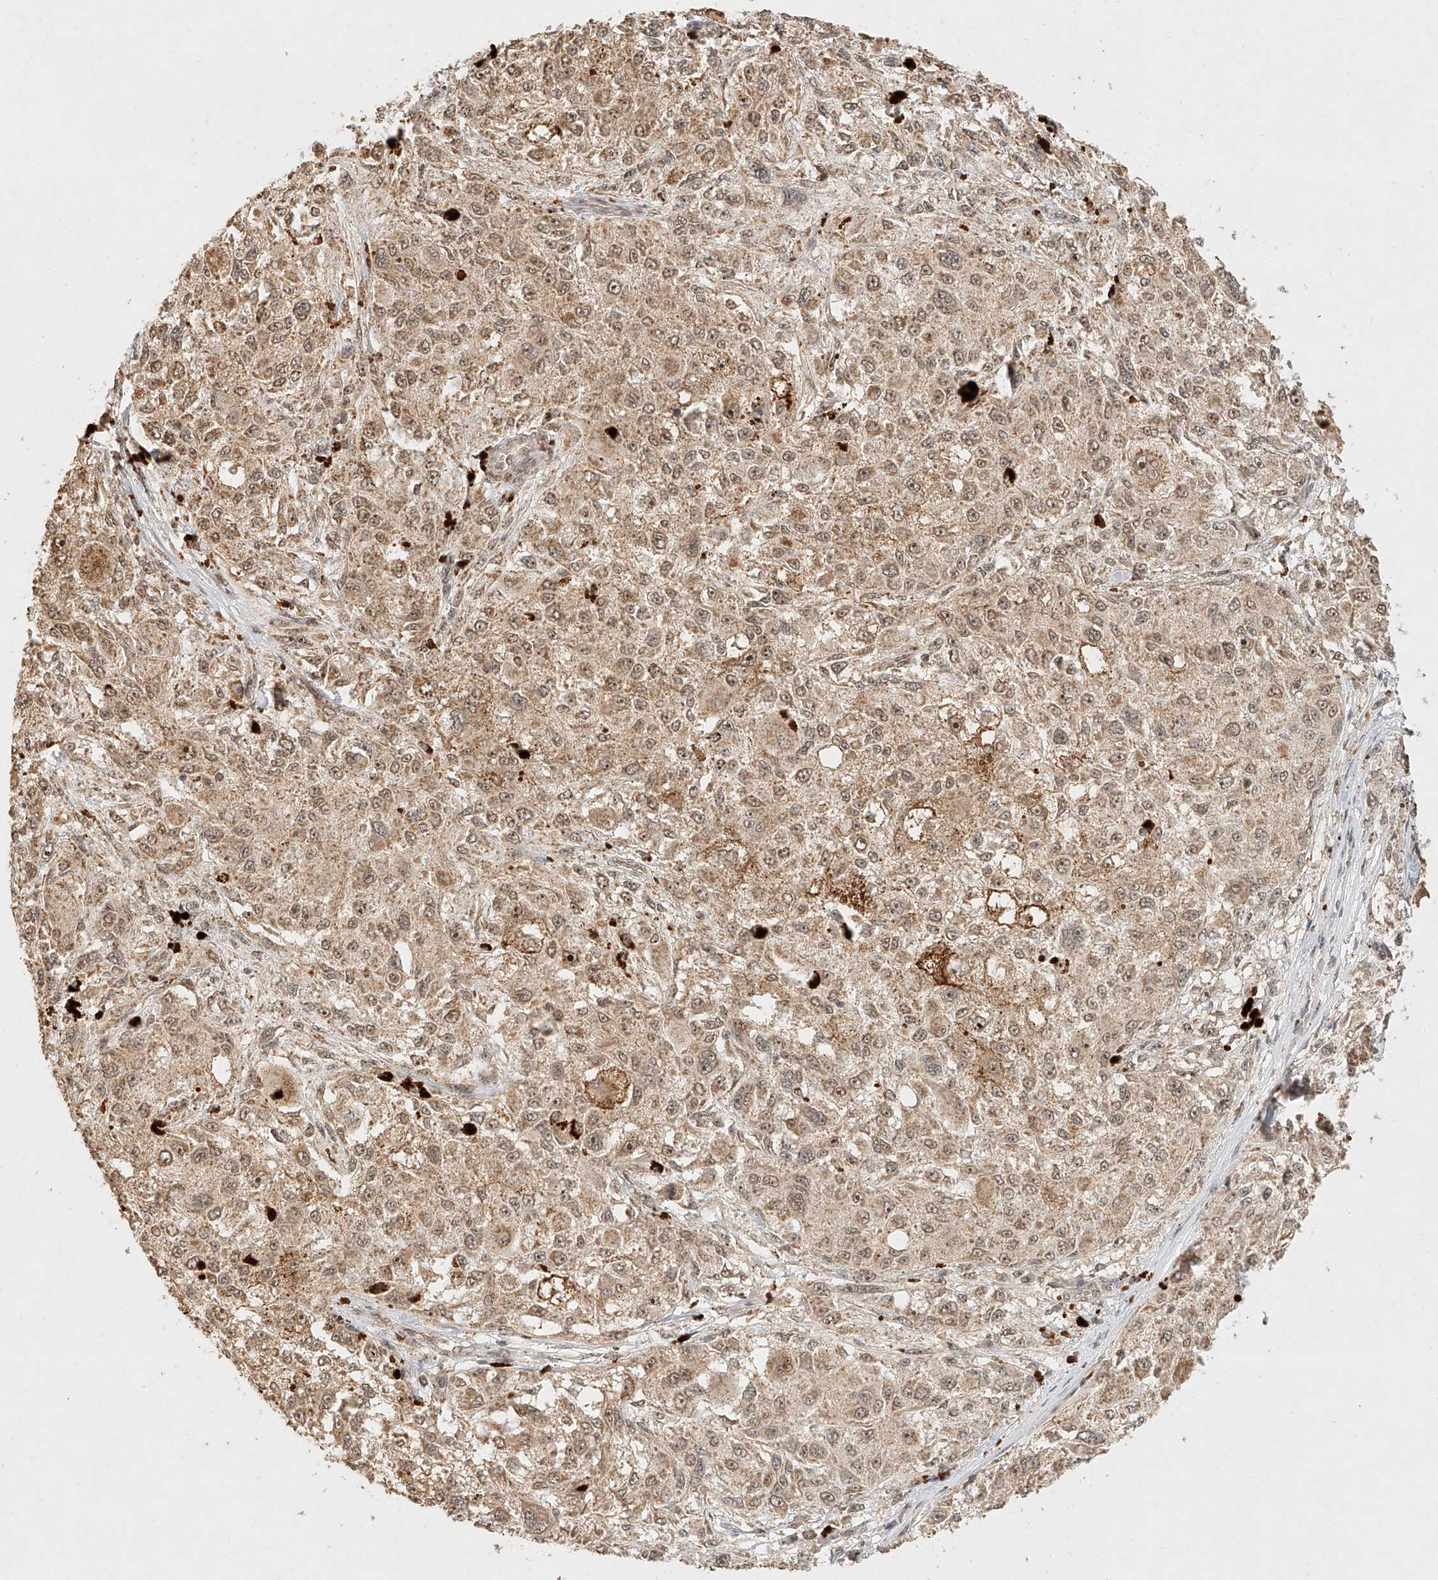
{"staining": {"intensity": "moderate", "quantity": ">75%", "location": "cytoplasmic/membranous,nuclear"}, "tissue": "melanoma", "cell_type": "Tumor cells", "image_type": "cancer", "snomed": [{"axis": "morphology", "description": "Necrosis, NOS"}, {"axis": "morphology", "description": "Malignant melanoma, NOS"}, {"axis": "topography", "description": "Skin"}], "caption": "Melanoma stained with a protein marker shows moderate staining in tumor cells.", "gene": "CXorf58", "patient": {"sex": "female", "age": 87}}